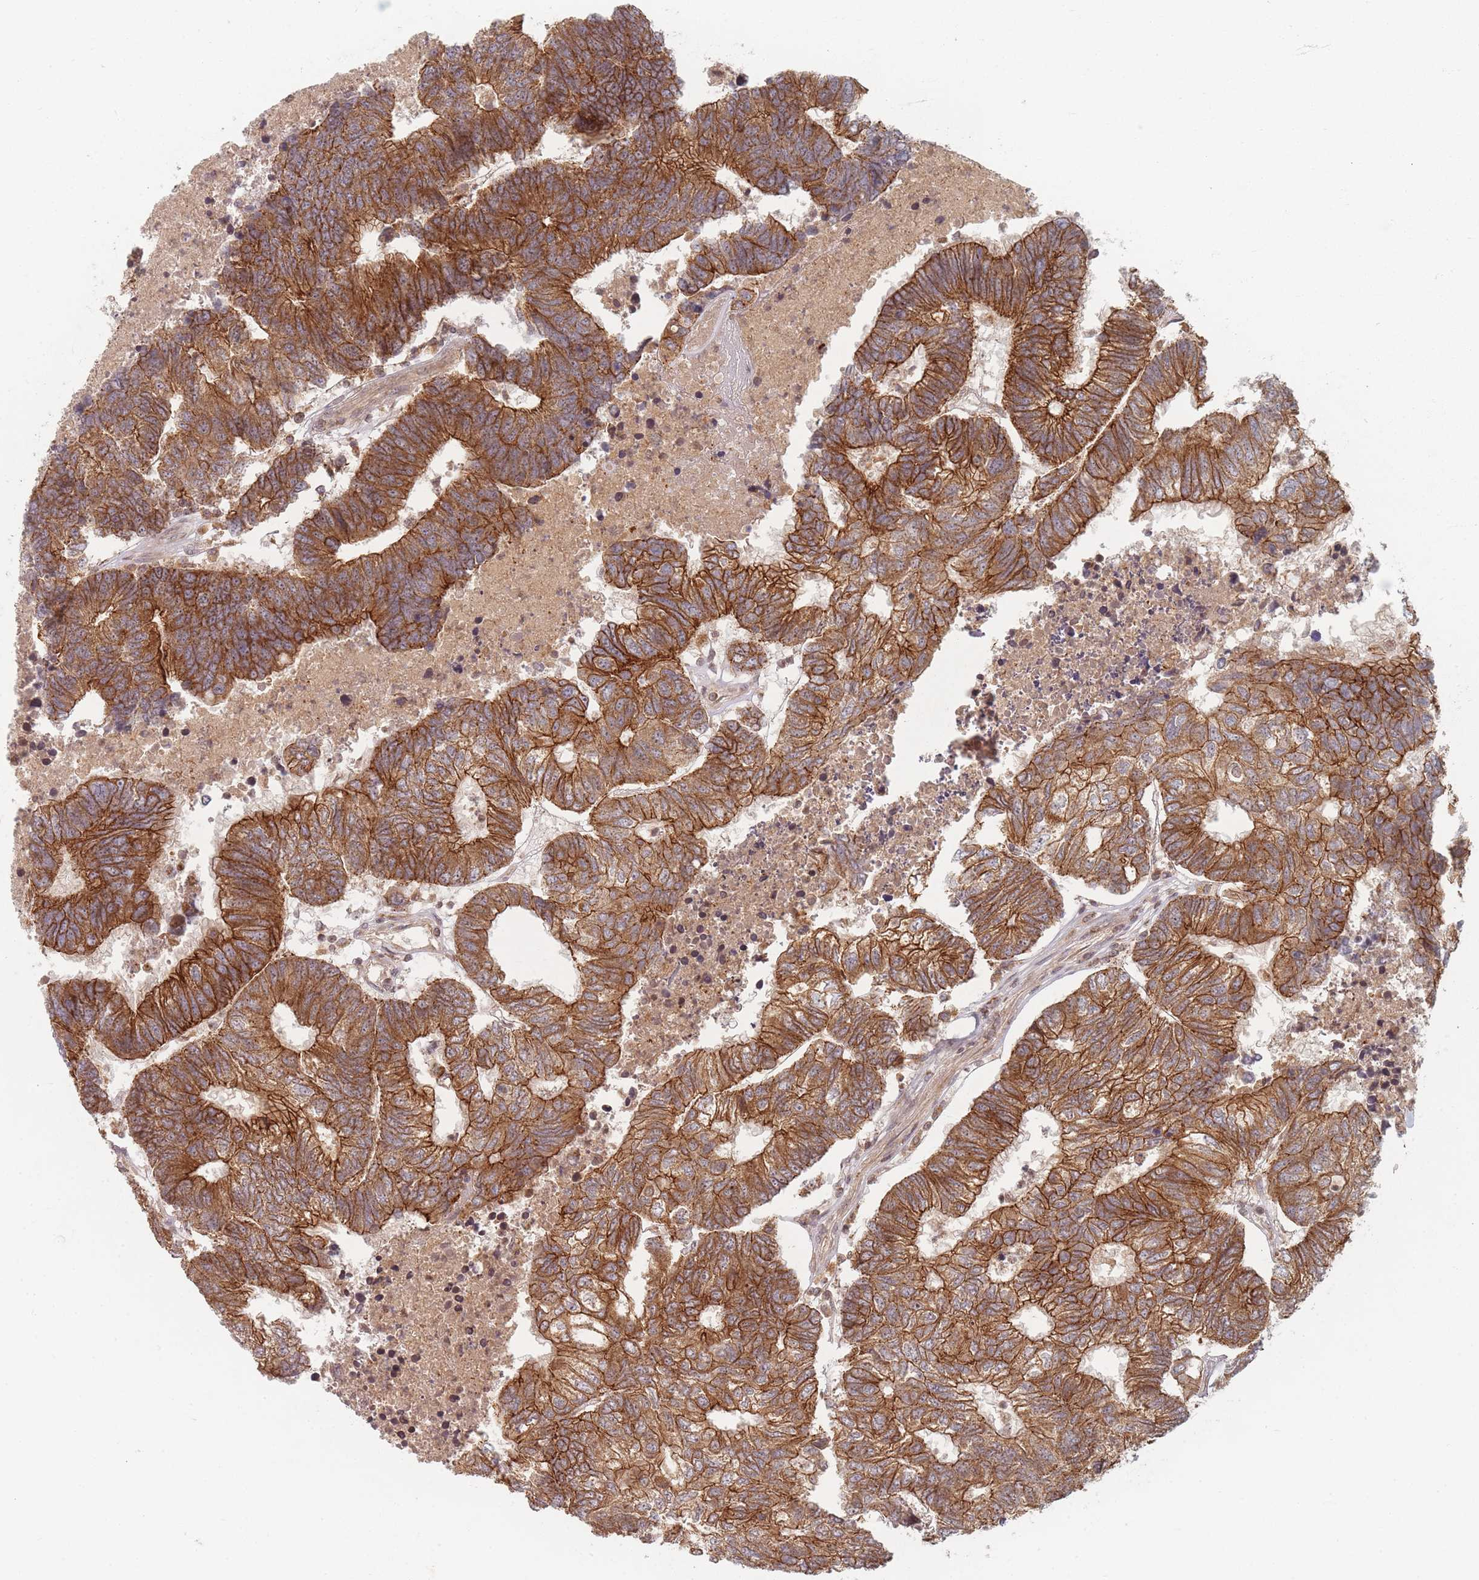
{"staining": {"intensity": "strong", "quantity": ">75%", "location": "cytoplasmic/membranous"}, "tissue": "colorectal cancer", "cell_type": "Tumor cells", "image_type": "cancer", "snomed": [{"axis": "morphology", "description": "Adenocarcinoma, NOS"}, {"axis": "topography", "description": "Colon"}], "caption": "An image of adenocarcinoma (colorectal) stained for a protein reveals strong cytoplasmic/membranous brown staining in tumor cells.", "gene": "RADX", "patient": {"sex": "female", "age": 48}}